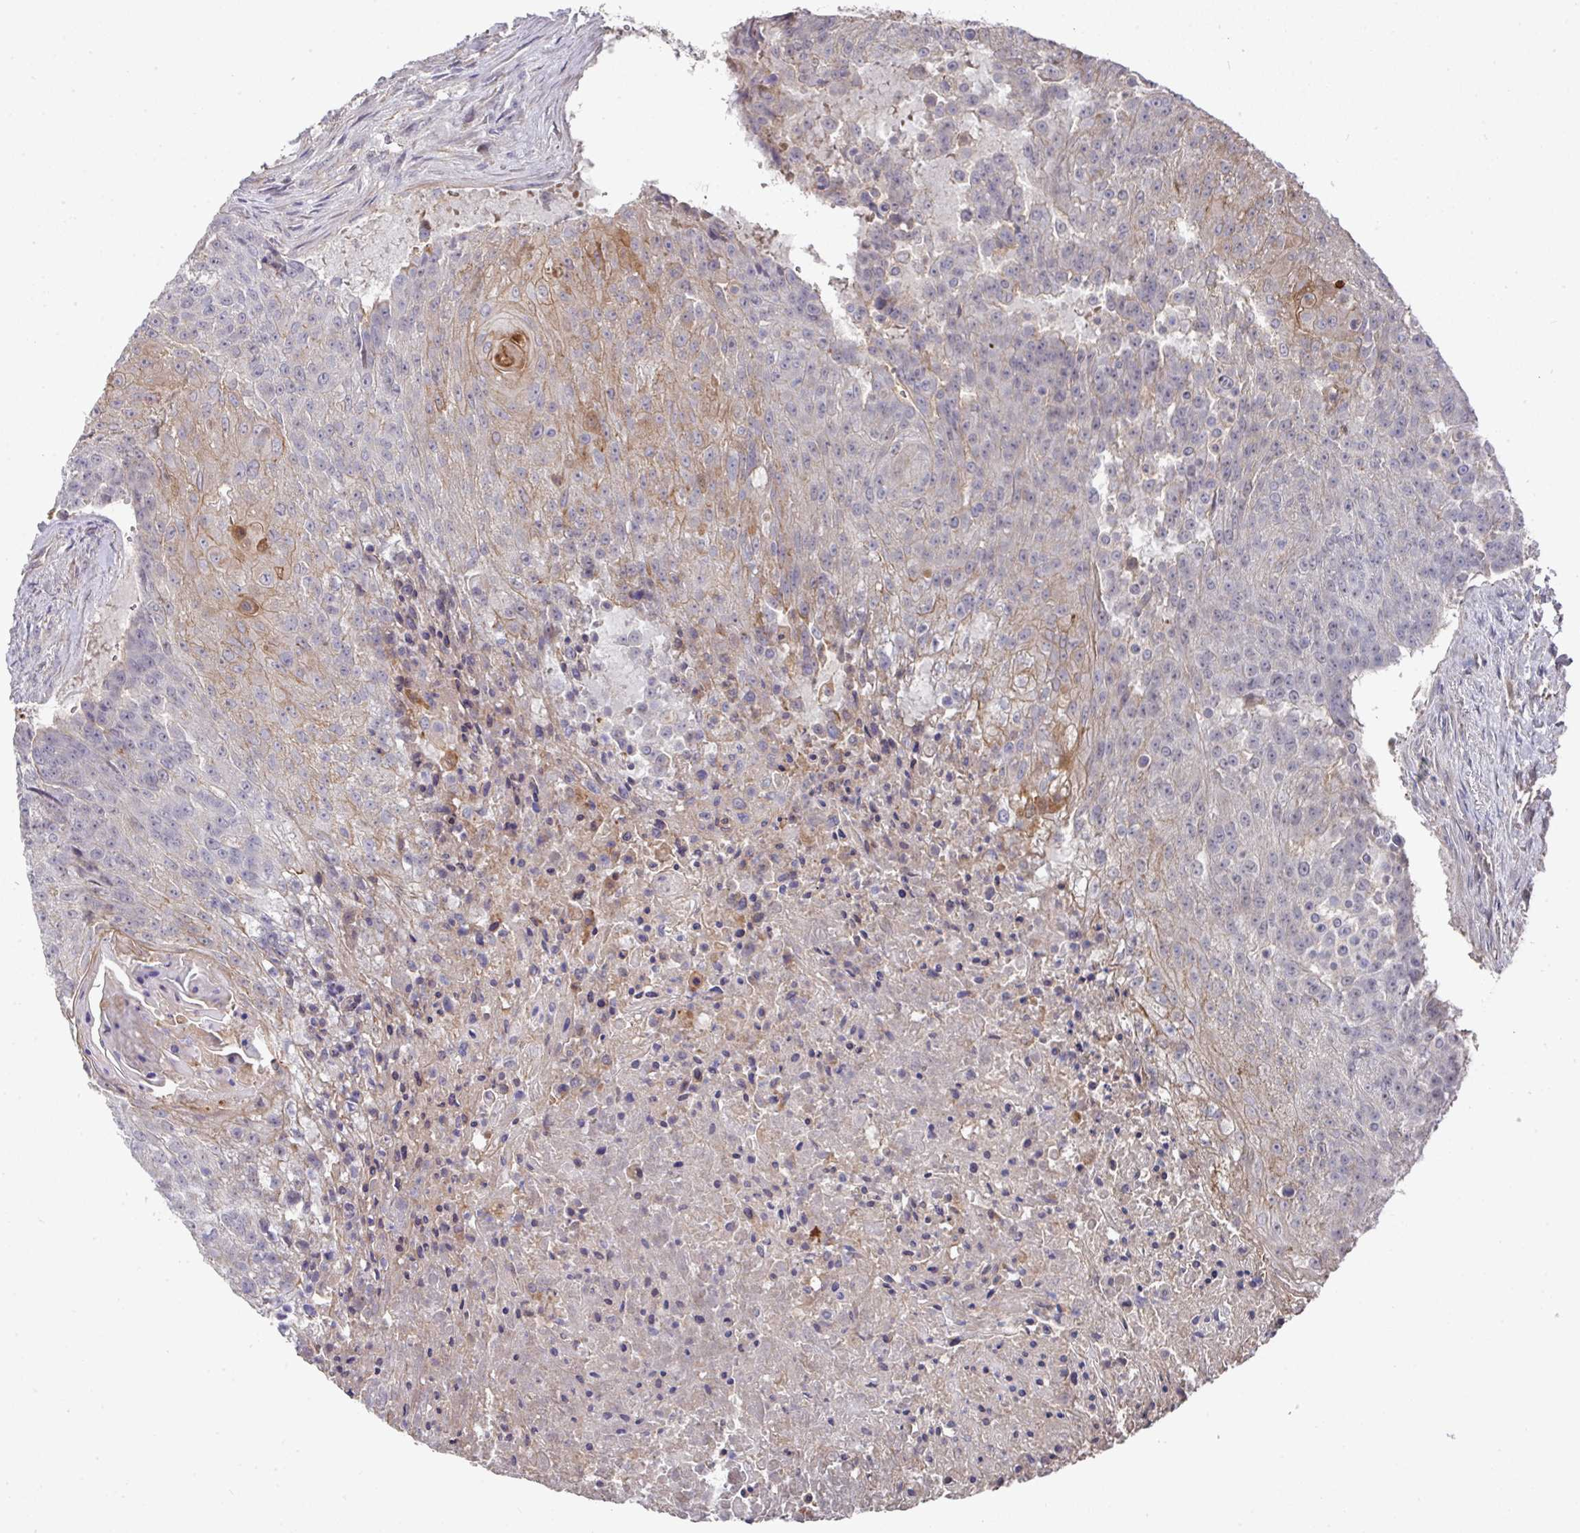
{"staining": {"intensity": "weak", "quantity": "<25%", "location": "cytoplasmic/membranous"}, "tissue": "urothelial cancer", "cell_type": "Tumor cells", "image_type": "cancer", "snomed": [{"axis": "morphology", "description": "Urothelial carcinoma, High grade"}, {"axis": "topography", "description": "Urinary bladder"}], "caption": "Immunohistochemical staining of urothelial cancer shows no significant expression in tumor cells.", "gene": "PRR5", "patient": {"sex": "female", "age": 63}}